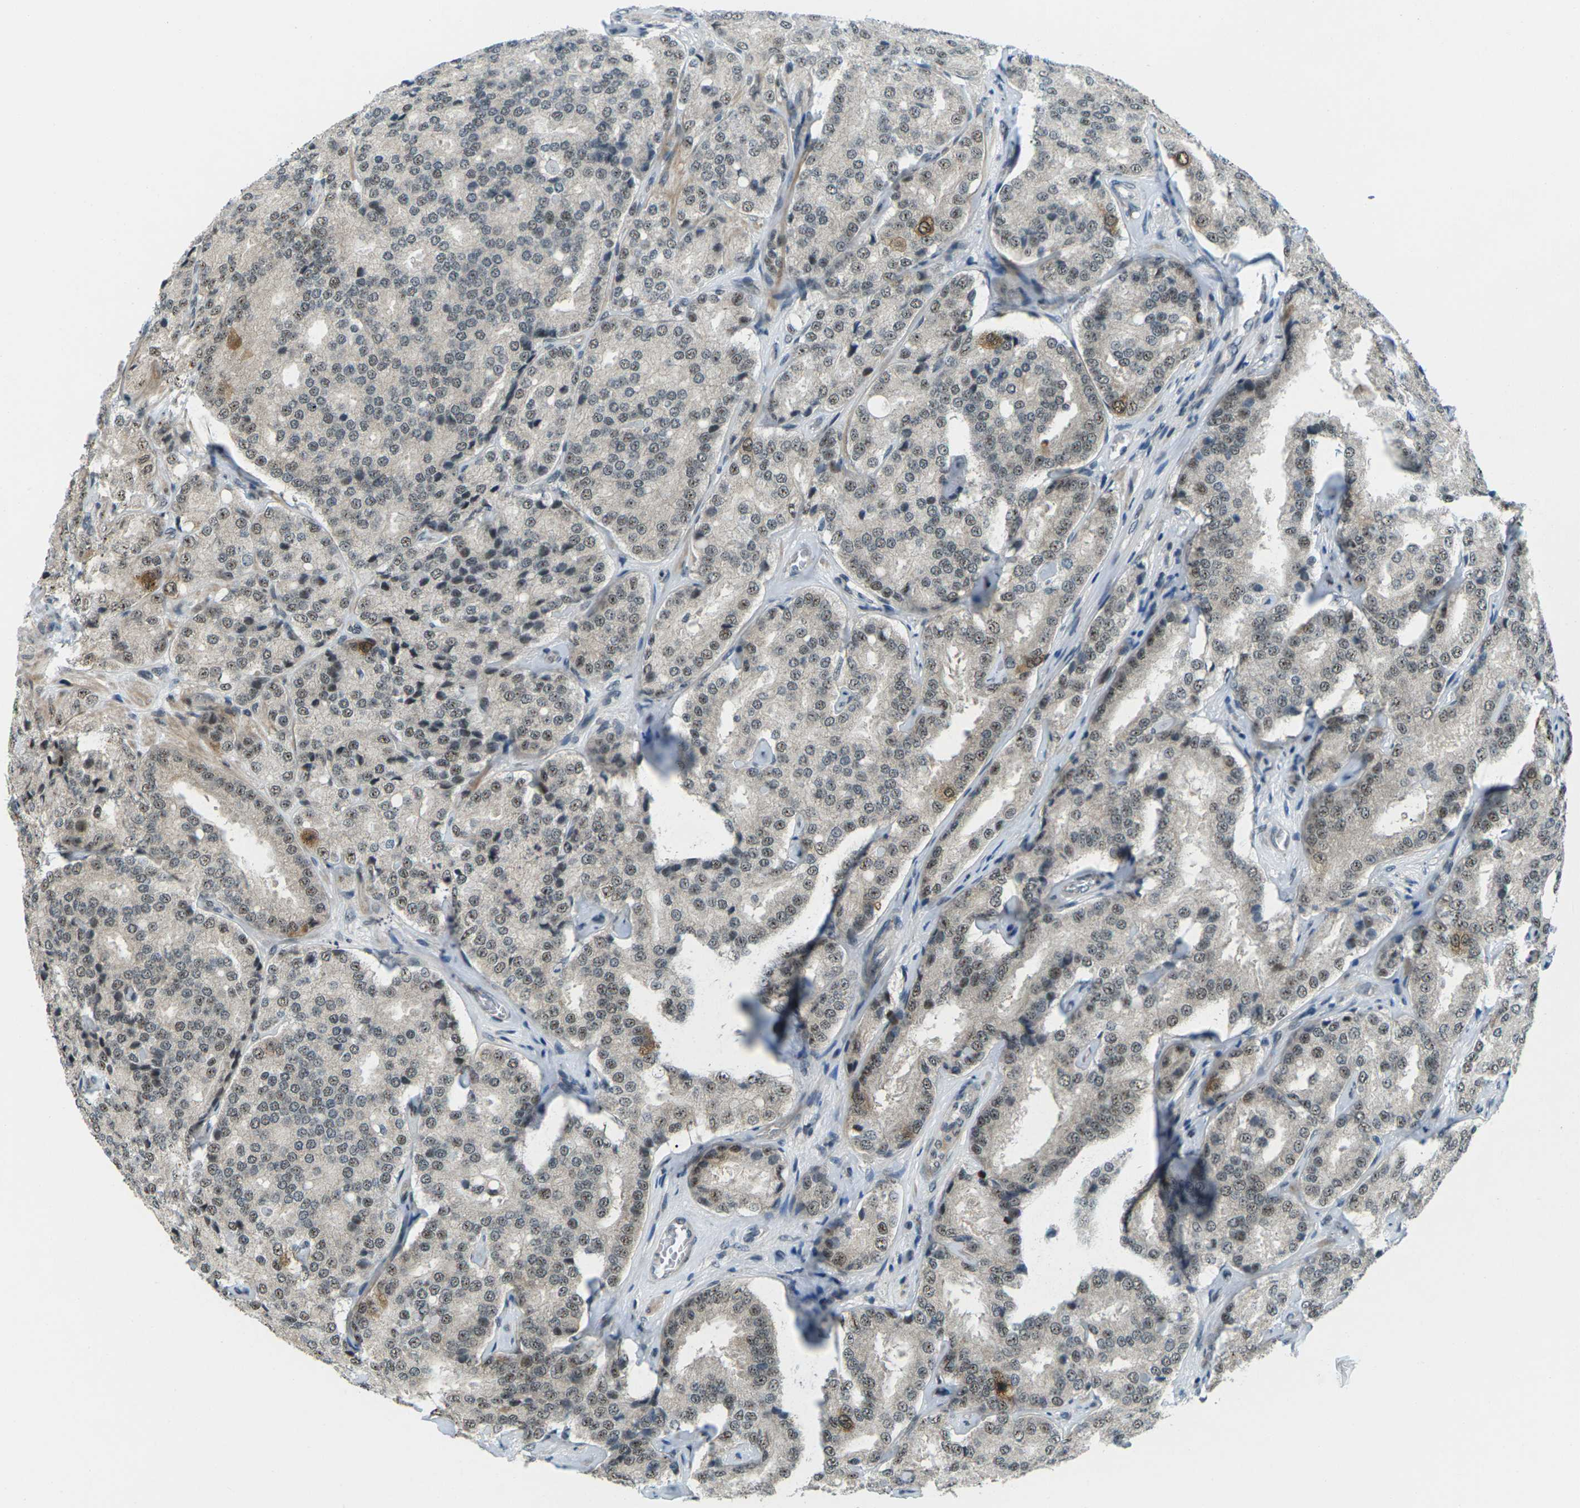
{"staining": {"intensity": "moderate", "quantity": ">75%", "location": "cytoplasmic/membranous,nuclear"}, "tissue": "prostate cancer", "cell_type": "Tumor cells", "image_type": "cancer", "snomed": [{"axis": "morphology", "description": "Adenocarcinoma, High grade"}, {"axis": "topography", "description": "Prostate"}], "caption": "Tumor cells exhibit moderate cytoplasmic/membranous and nuclear positivity in about >75% of cells in prostate cancer. (Brightfield microscopy of DAB IHC at high magnification).", "gene": "UBE2S", "patient": {"sex": "male", "age": 65}}